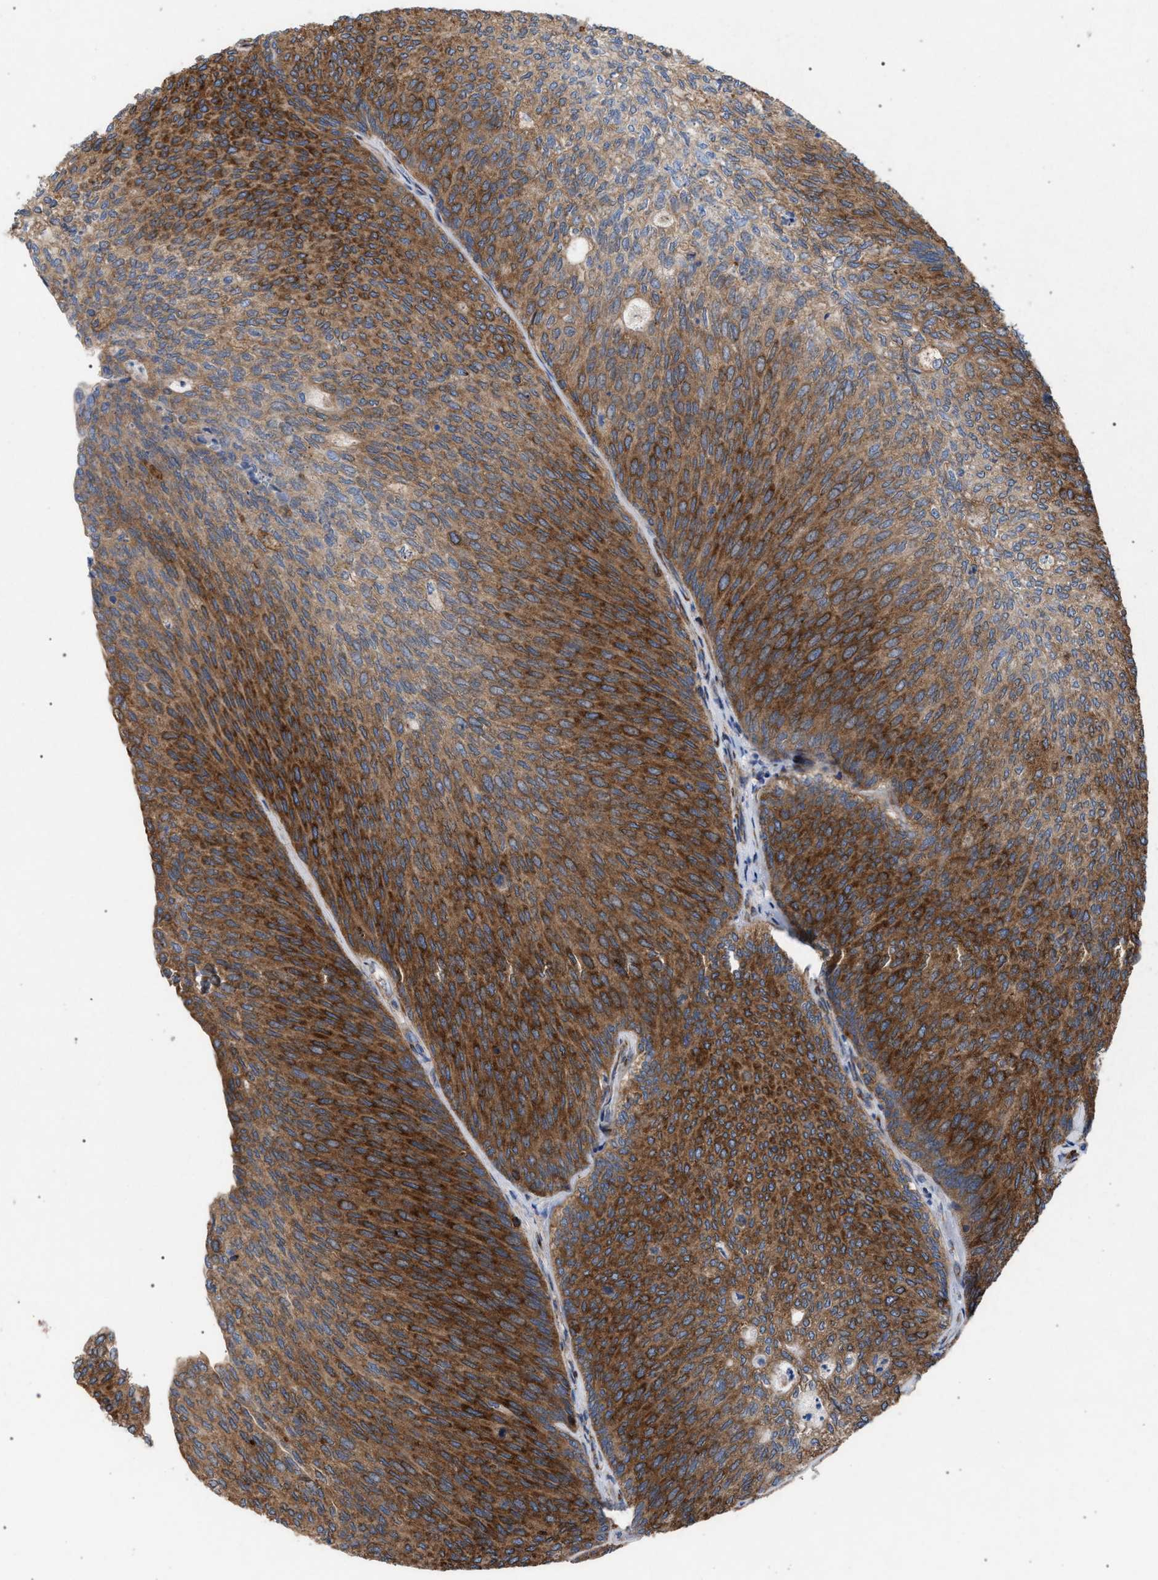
{"staining": {"intensity": "strong", "quantity": ">75%", "location": "cytoplasmic/membranous"}, "tissue": "urothelial cancer", "cell_type": "Tumor cells", "image_type": "cancer", "snomed": [{"axis": "morphology", "description": "Urothelial carcinoma, Low grade"}, {"axis": "topography", "description": "Urinary bladder"}], "caption": "The photomicrograph demonstrates a brown stain indicating the presence of a protein in the cytoplasmic/membranous of tumor cells in urothelial cancer. (DAB = brown stain, brightfield microscopy at high magnification).", "gene": "CDR2L", "patient": {"sex": "female", "age": 79}}